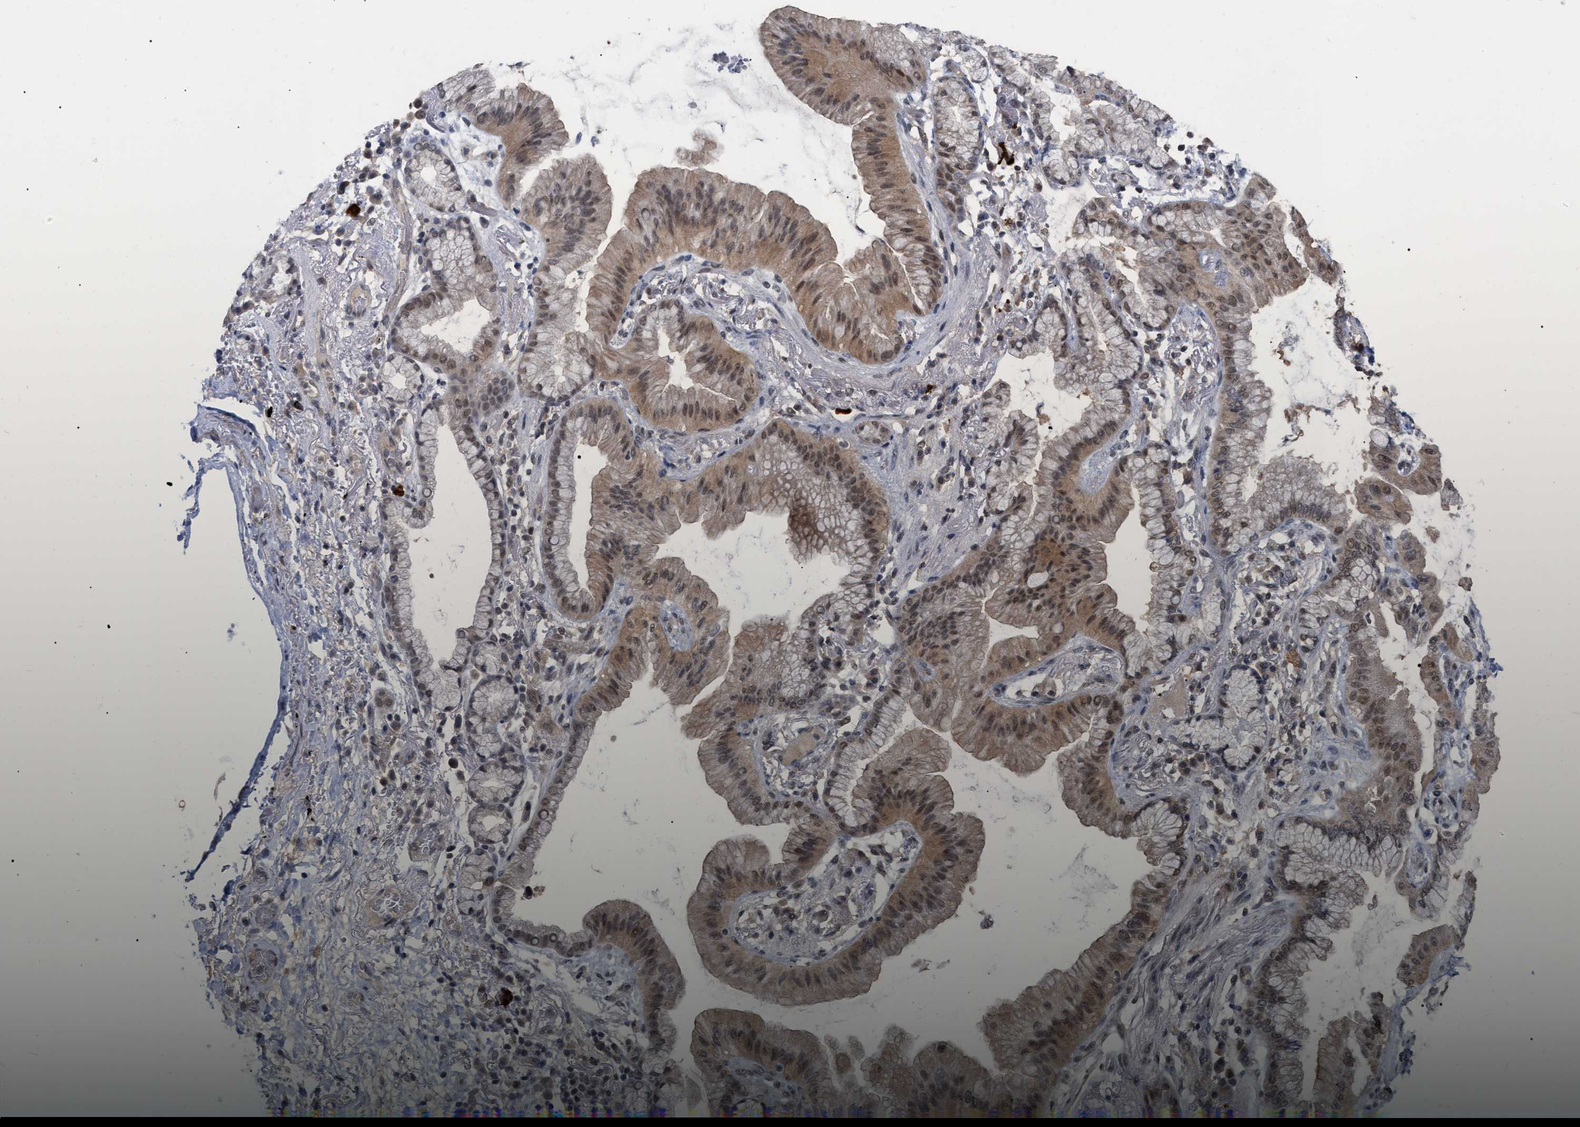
{"staining": {"intensity": "moderate", "quantity": ">75%", "location": "cytoplasmic/membranous,nuclear"}, "tissue": "lung cancer", "cell_type": "Tumor cells", "image_type": "cancer", "snomed": [{"axis": "morphology", "description": "Normal tissue, NOS"}, {"axis": "morphology", "description": "Adenocarcinoma, NOS"}, {"axis": "topography", "description": "Bronchus"}, {"axis": "topography", "description": "Lung"}], "caption": "There is medium levels of moderate cytoplasmic/membranous and nuclear expression in tumor cells of lung cancer (adenocarcinoma), as demonstrated by immunohistochemical staining (brown color).", "gene": "JAZF1", "patient": {"sex": "female", "age": 70}}